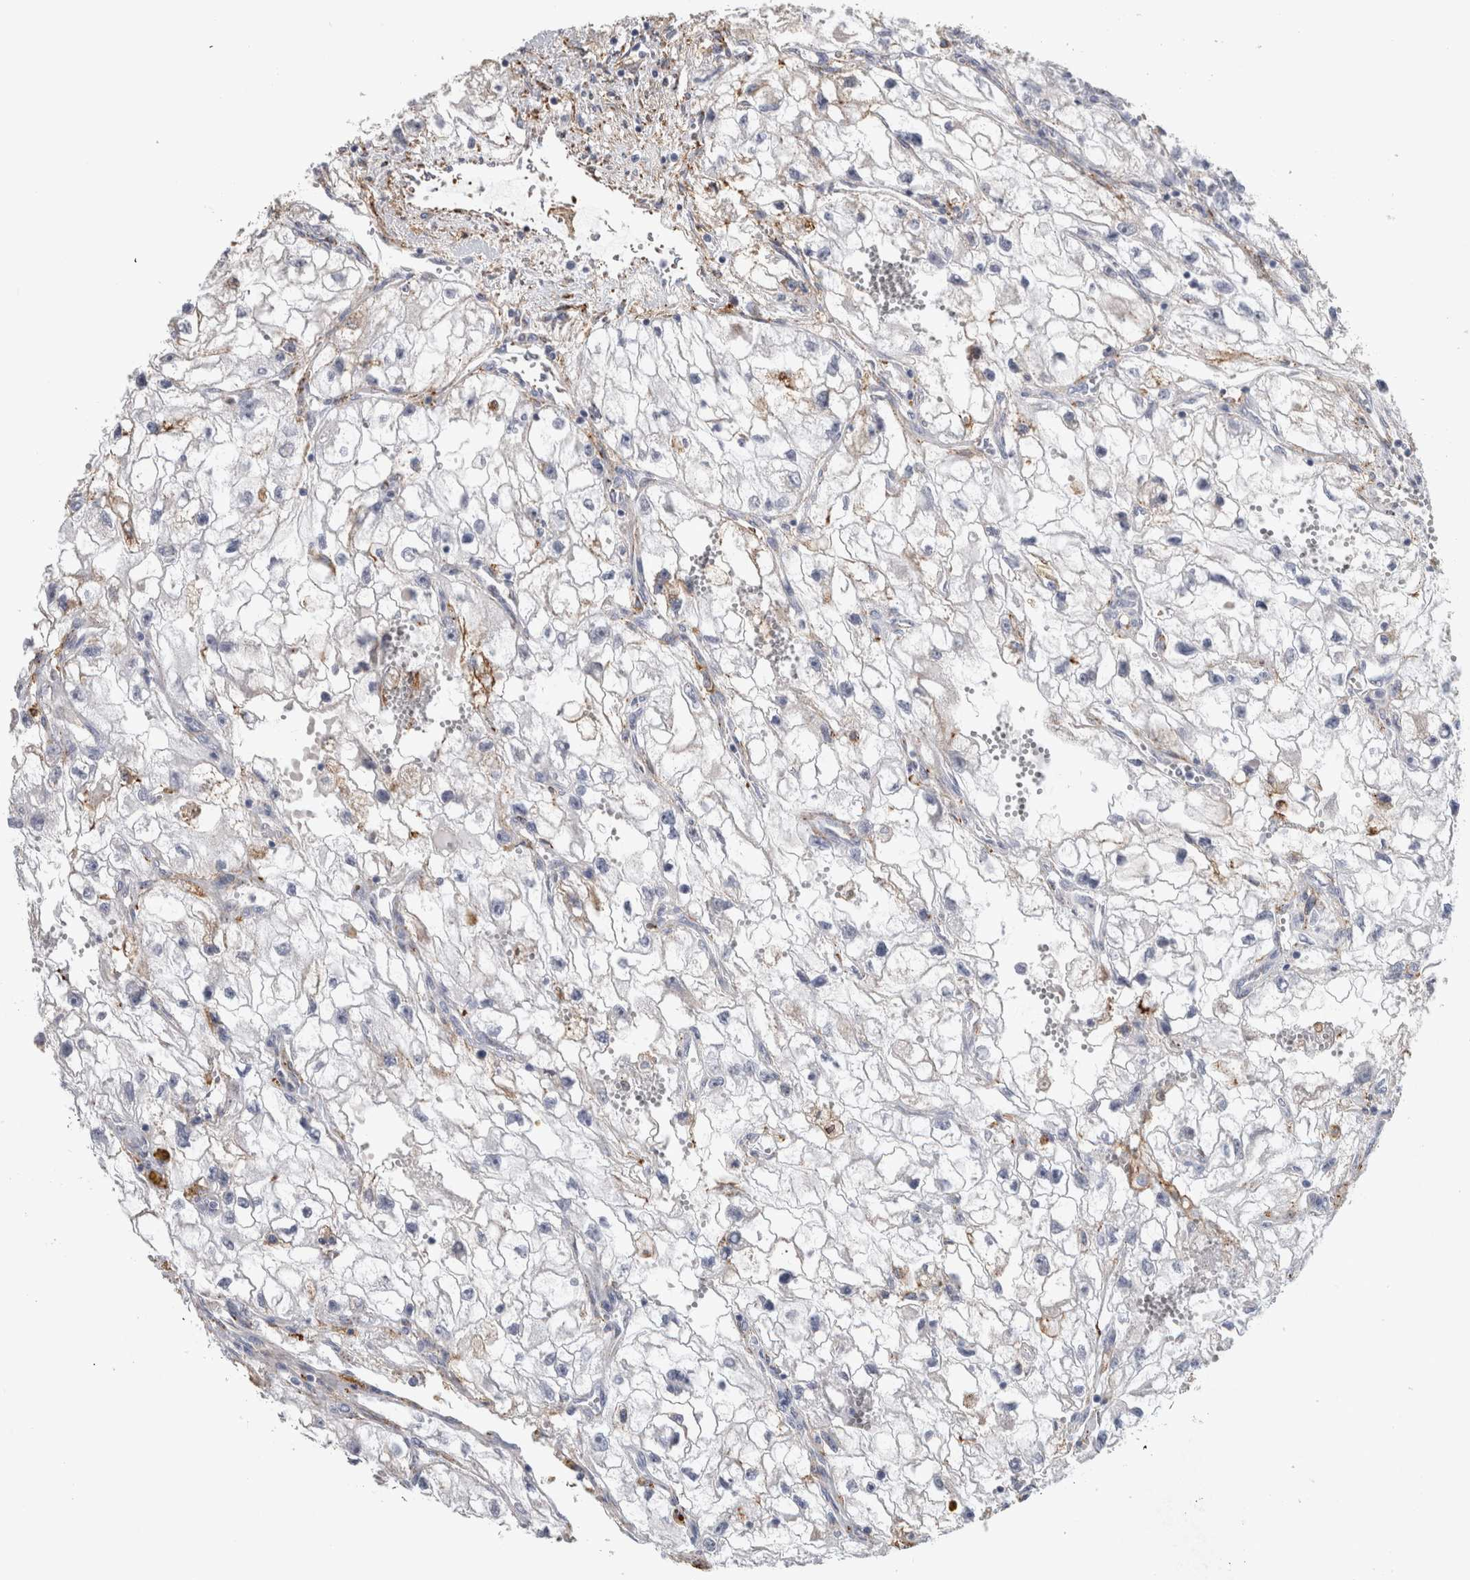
{"staining": {"intensity": "negative", "quantity": "none", "location": "none"}, "tissue": "renal cancer", "cell_type": "Tumor cells", "image_type": "cancer", "snomed": [{"axis": "morphology", "description": "Adenocarcinoma, NOS"}, {"axis": "topography", "description": "Kidney"}], "caption": "Human renal cancer (adenocarcinoma) stained for a protein using IHC demonstrates no staining in tumor cells.", "gene": "DNAJC24", "patient": {"sex": "female", "age": 70}}